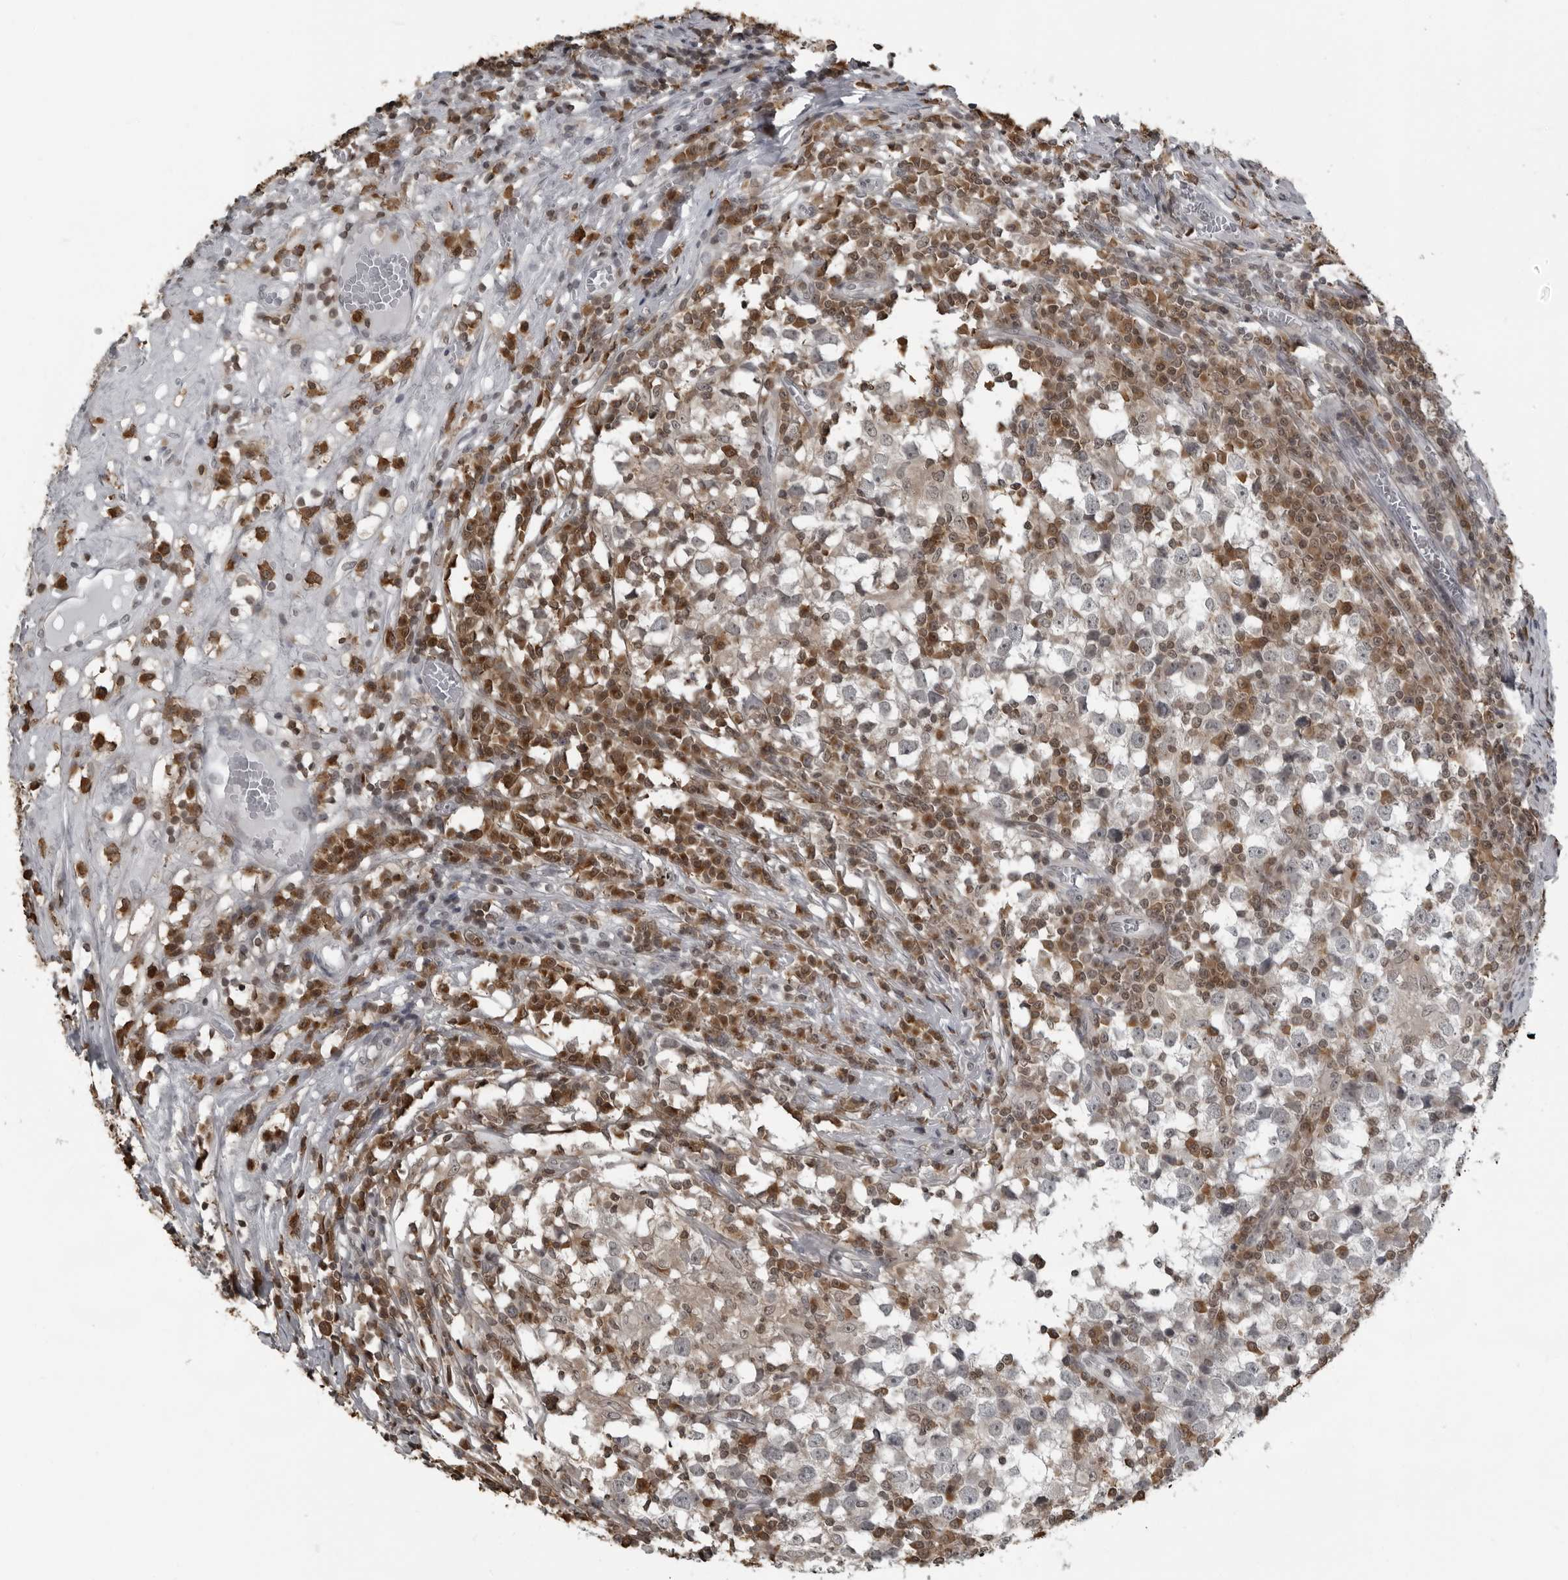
{"staining": {"intensity": "weak", "quantity": "<25%", "location": "nuclear"}, "tissue": "testis cancer", "cell_type": "Tumor cells", "image_type": "cancer", "snomed": [{"axis": "morphology", "description": "Seminoma, NOS"}, {"axis": "topography", "description": "Testis"}], "caption": "Human testis cancer stained for a protein using immunohistochemistry demonstrates no positivity in tumor cells.", "gene": "RTCA", "patient": {"sex": "male", "age": 65}}